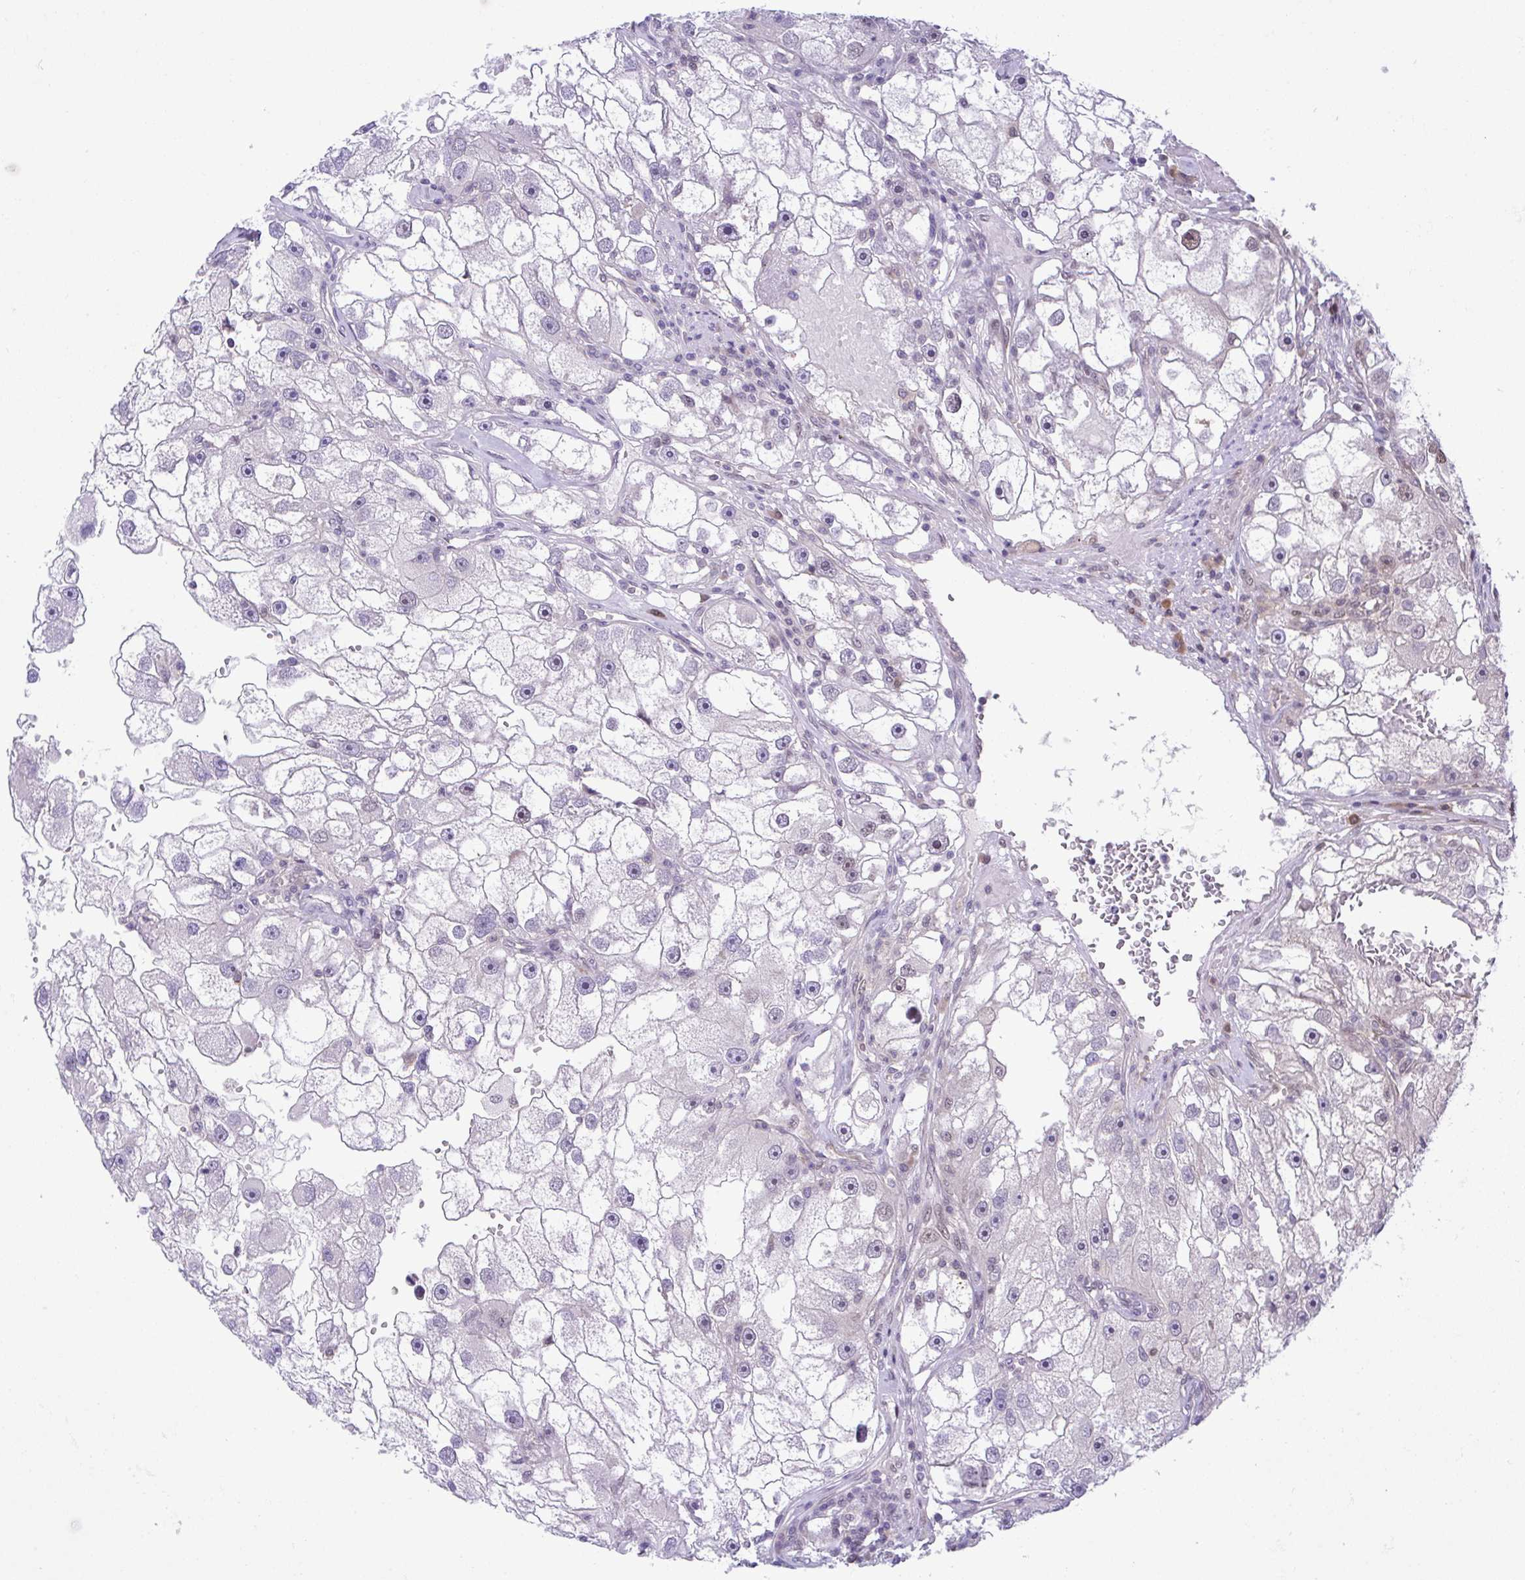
{"staining": {"intensity": "moderate", "quantity": "<25%", "location": "nuclear"}, "tissue": "renal cancer", "cell_type": "Tumor cells", "image_type": "cancer", "snomed": [{"axis": "morphology", "description": "Adenocarcinoma, NOS"}, {"axis": "topography", "description": "Kidney"}], "caption": "The image displays a brown stain indicating the presence of a protein in the nuclear of tumor cells in adenocarcinoma (renal).", "gene": "ZNF444", "patient": {"sex": "male", "age": 63}}